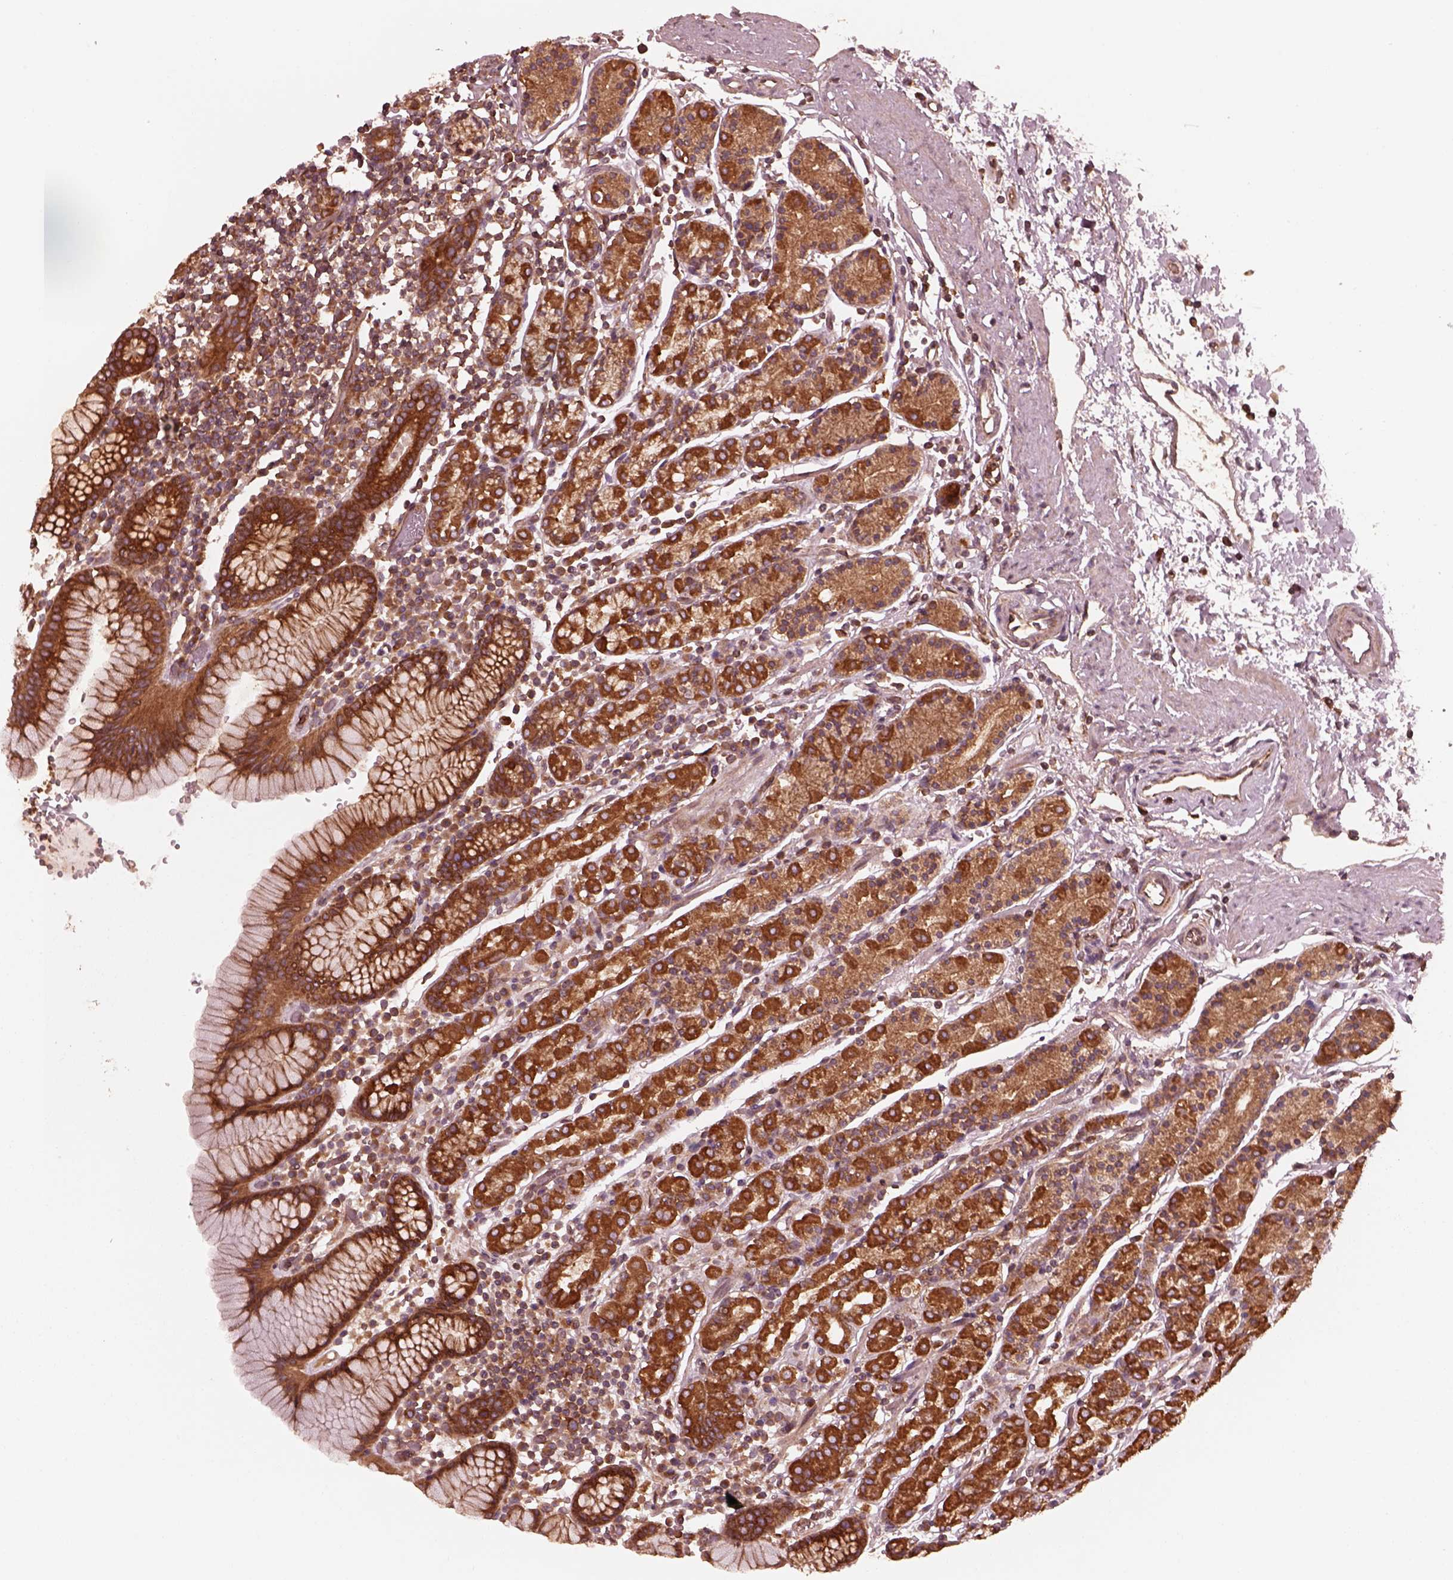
{"staining": {"intensity": "moderate", "quantity": ">75%", "location": "cytoplasmic/membranous"}, "tissue": "stomach", "cell_type": "Glandular cells", "image_type": "normal", "snomed": [{"axis": "morphology", "description": "Normal tissue, NOS"}, {"axis": "topography", "description": "Stomach, upper"}, {"axis": "topography", "description": "Stomach"}], "caption": "Benign stomach shows moderate cytoplasmic/membranous positivity in about >75% of glandular cells, visualized by immunohistochemistry.", "gene": "PIK3R2", "patient": {"sex": "male", "age": 62}}